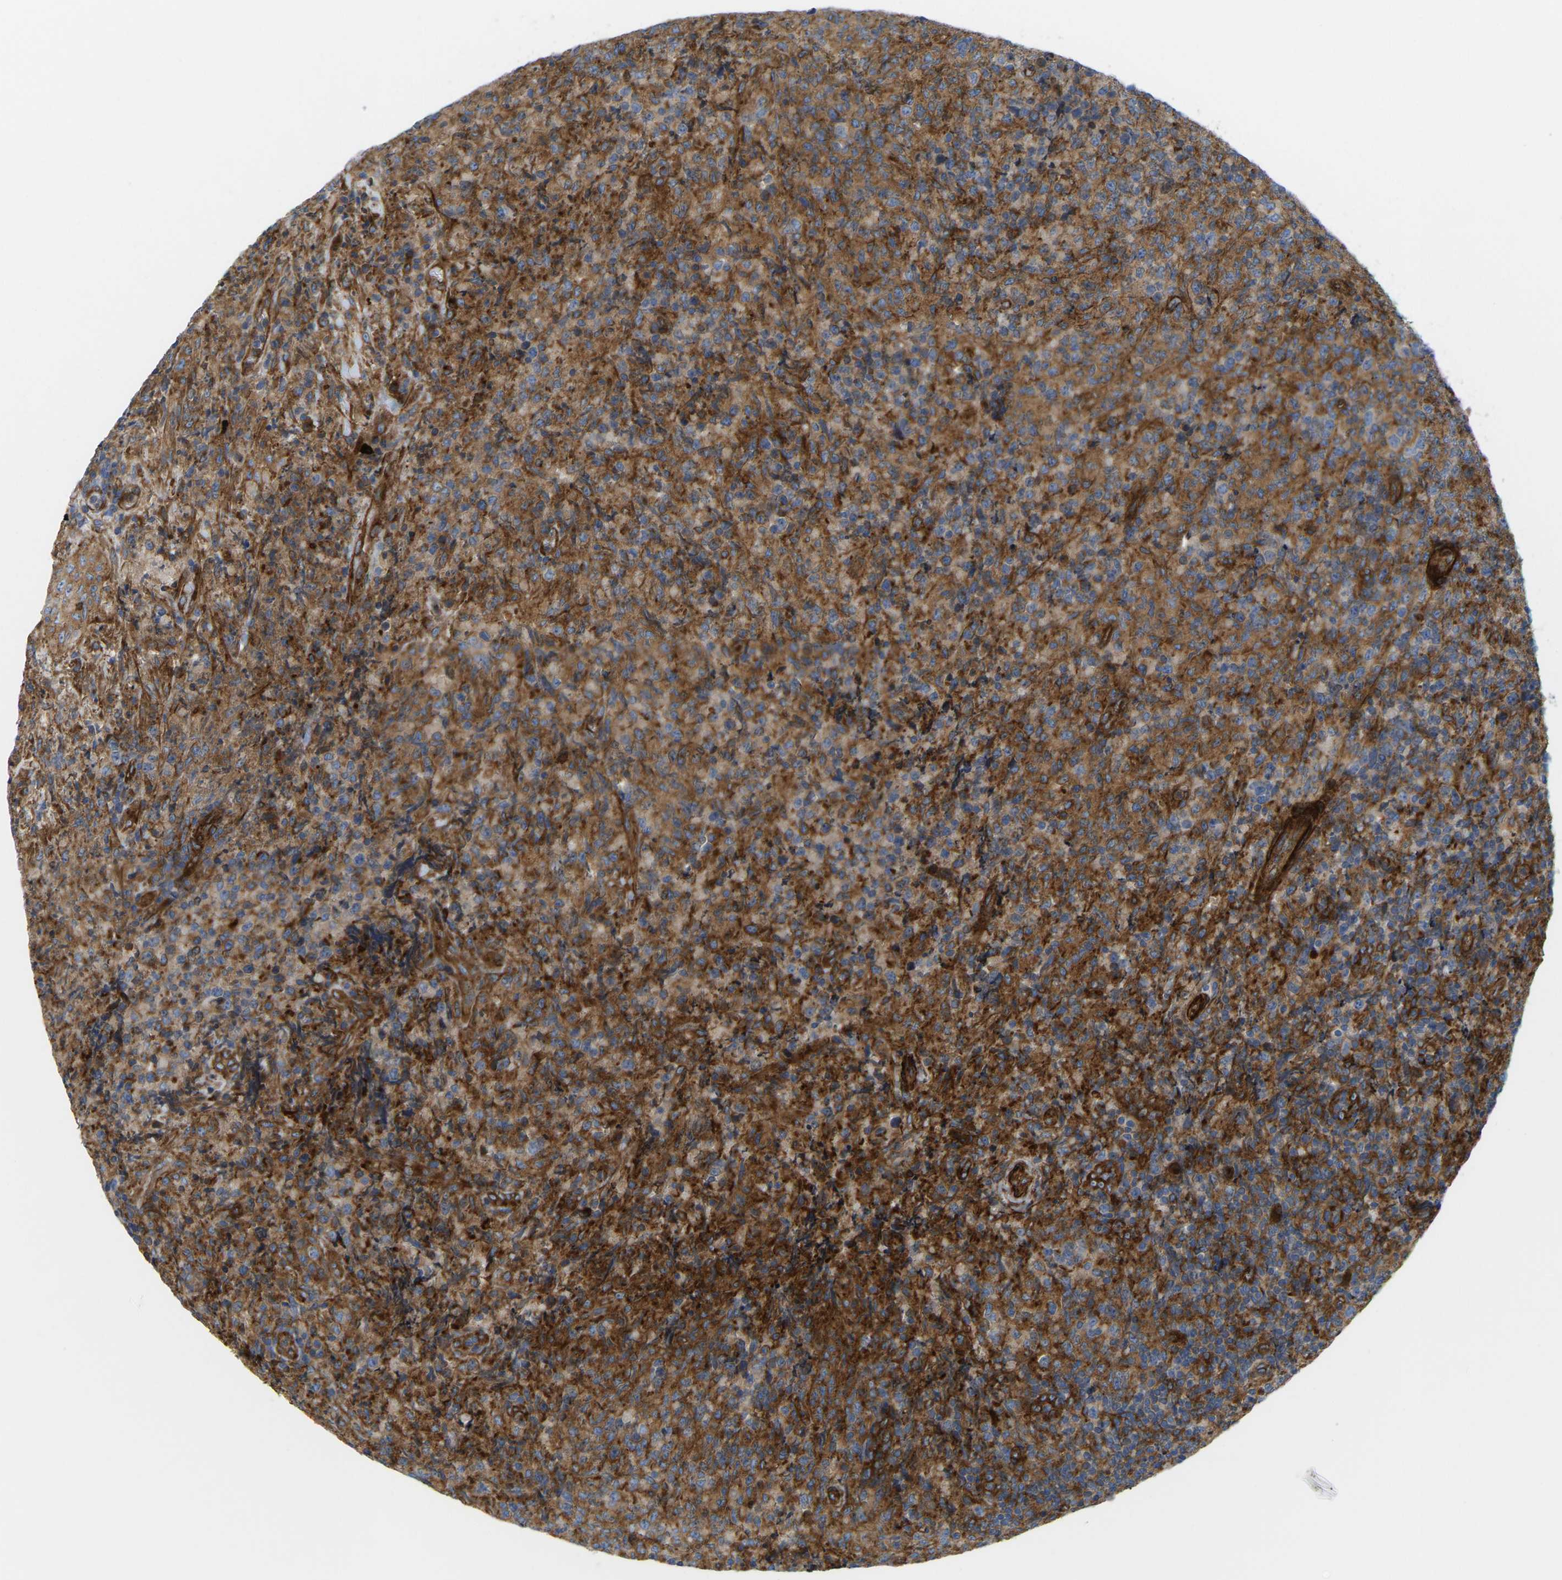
{"staining": {"intensity": "strong", "quantity": "25%-75%", "location": "cytoplasmic/membranous"}, "tissue": "lymphoma", "cell_type": "Tumor cells", "image_type": "cancer", "snomed": [{"axis": "morphology", "description": "Malignant lymphoma, non-Hodgkin's type, High grade"}, {"axis": "topography", "description": "Tonsil"}], "caption": "This is an image of immunohistochemistry staining of malignant lymphoma, non-Hodgkin's type (high-grade), which shows strong expression in the cytoplasmic/membranous of tumor cells.", "gene": "PICALM", "patient": {"sex": "female", "age": 36}}